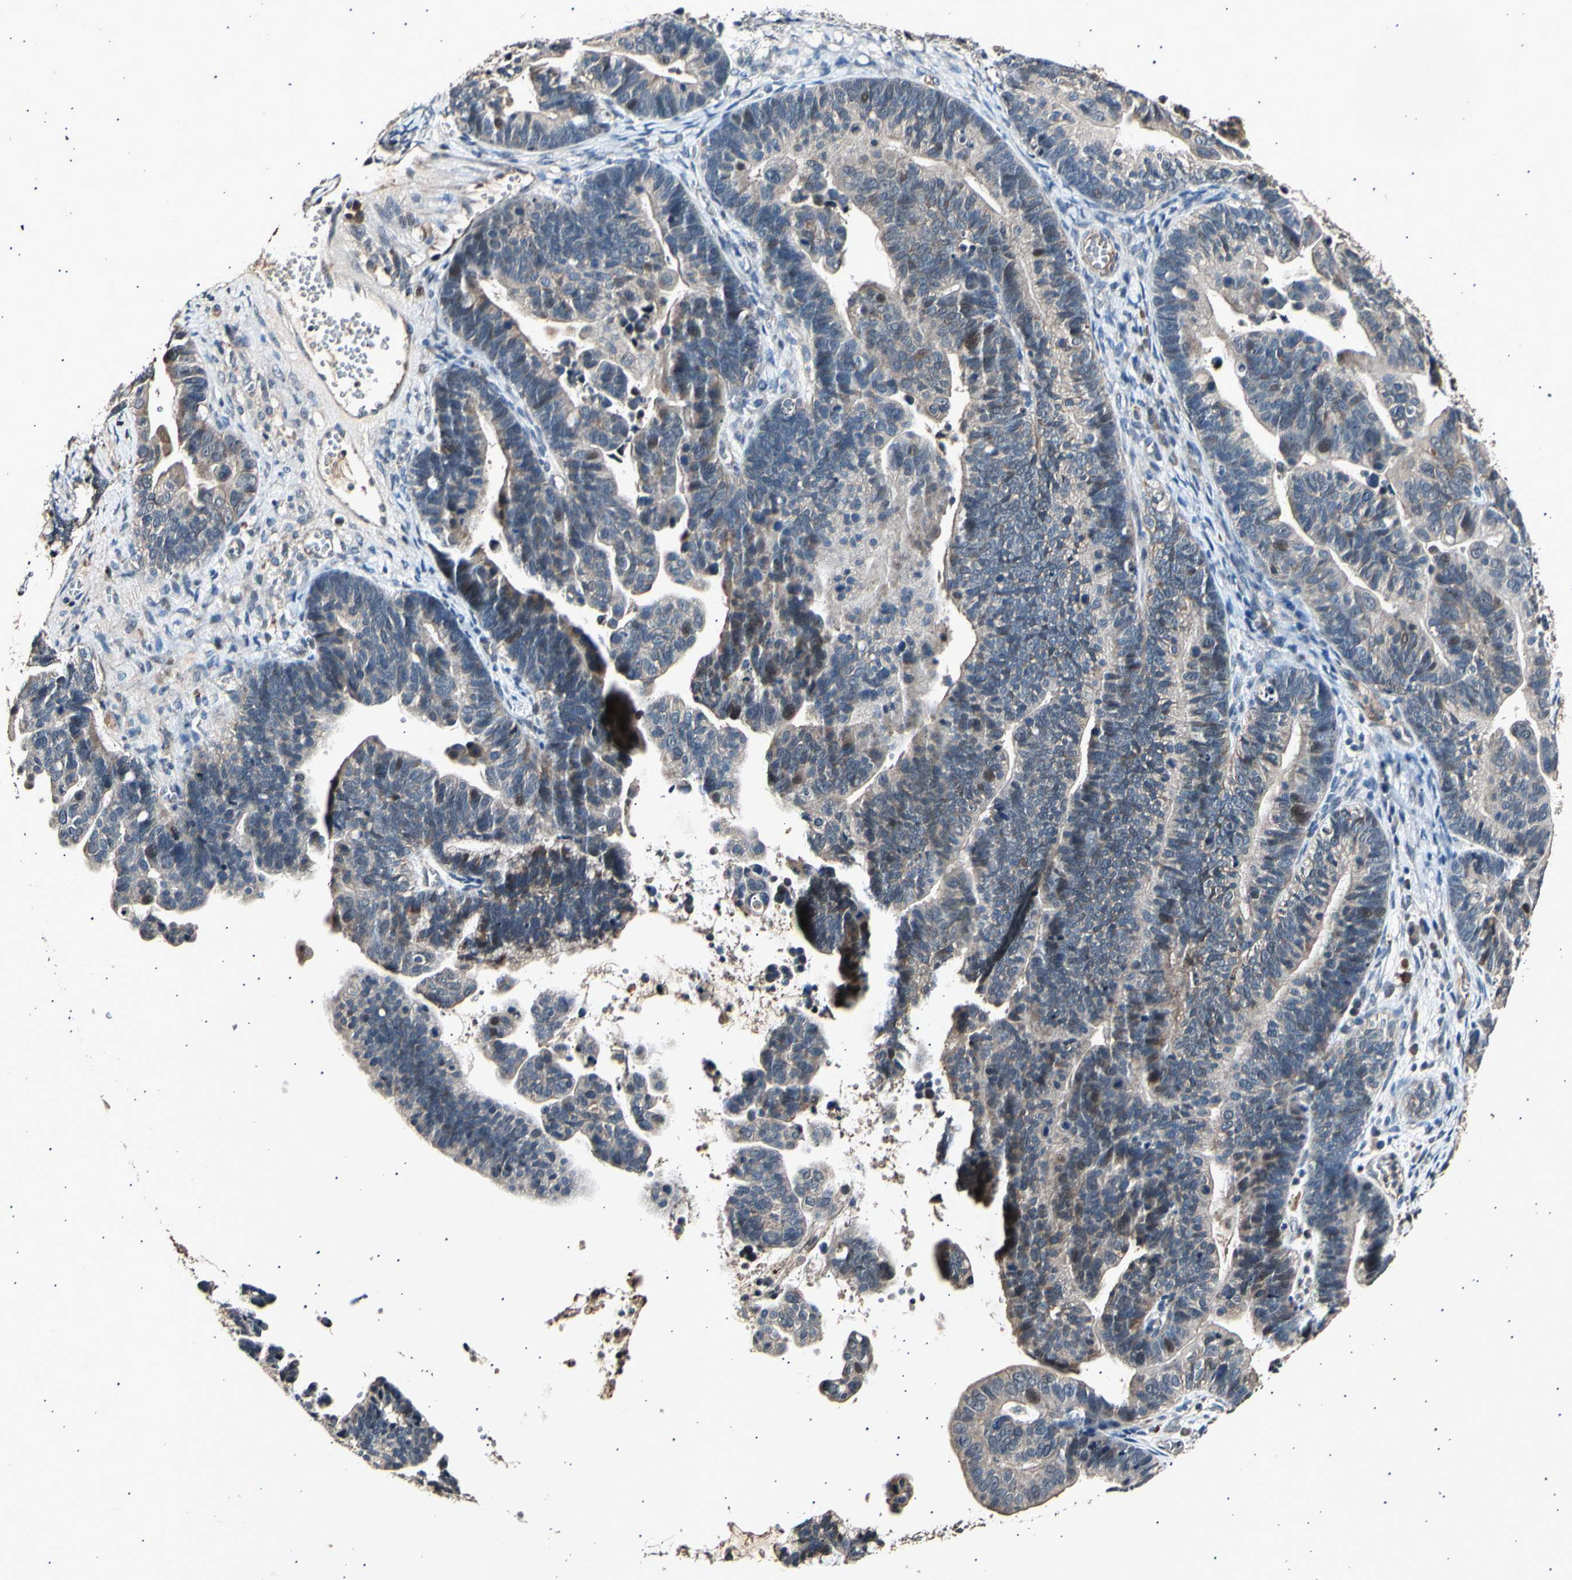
{"staining": {"intensity": "moderate", "quantity": "<25%", "location": "cytoplasmic/membranous"}, "tissue": "ovarian cancer", "cell_type": "Tumor cells", "image_type": "cancer", "snomed": [{"axis": "morphology", "description": "Cystadenocarcinoma, serous, NOS"}, {"axis": "topography", "description": "Ovary"}], "caption": "Ovarian cancer tissue shows moderate cytoplasmic/membranous staining in about <25% of tumor cells, visualized by immunohistochemistry.", "gene": "ADCY3", "patient": {"sex": "female", "age": 56}}